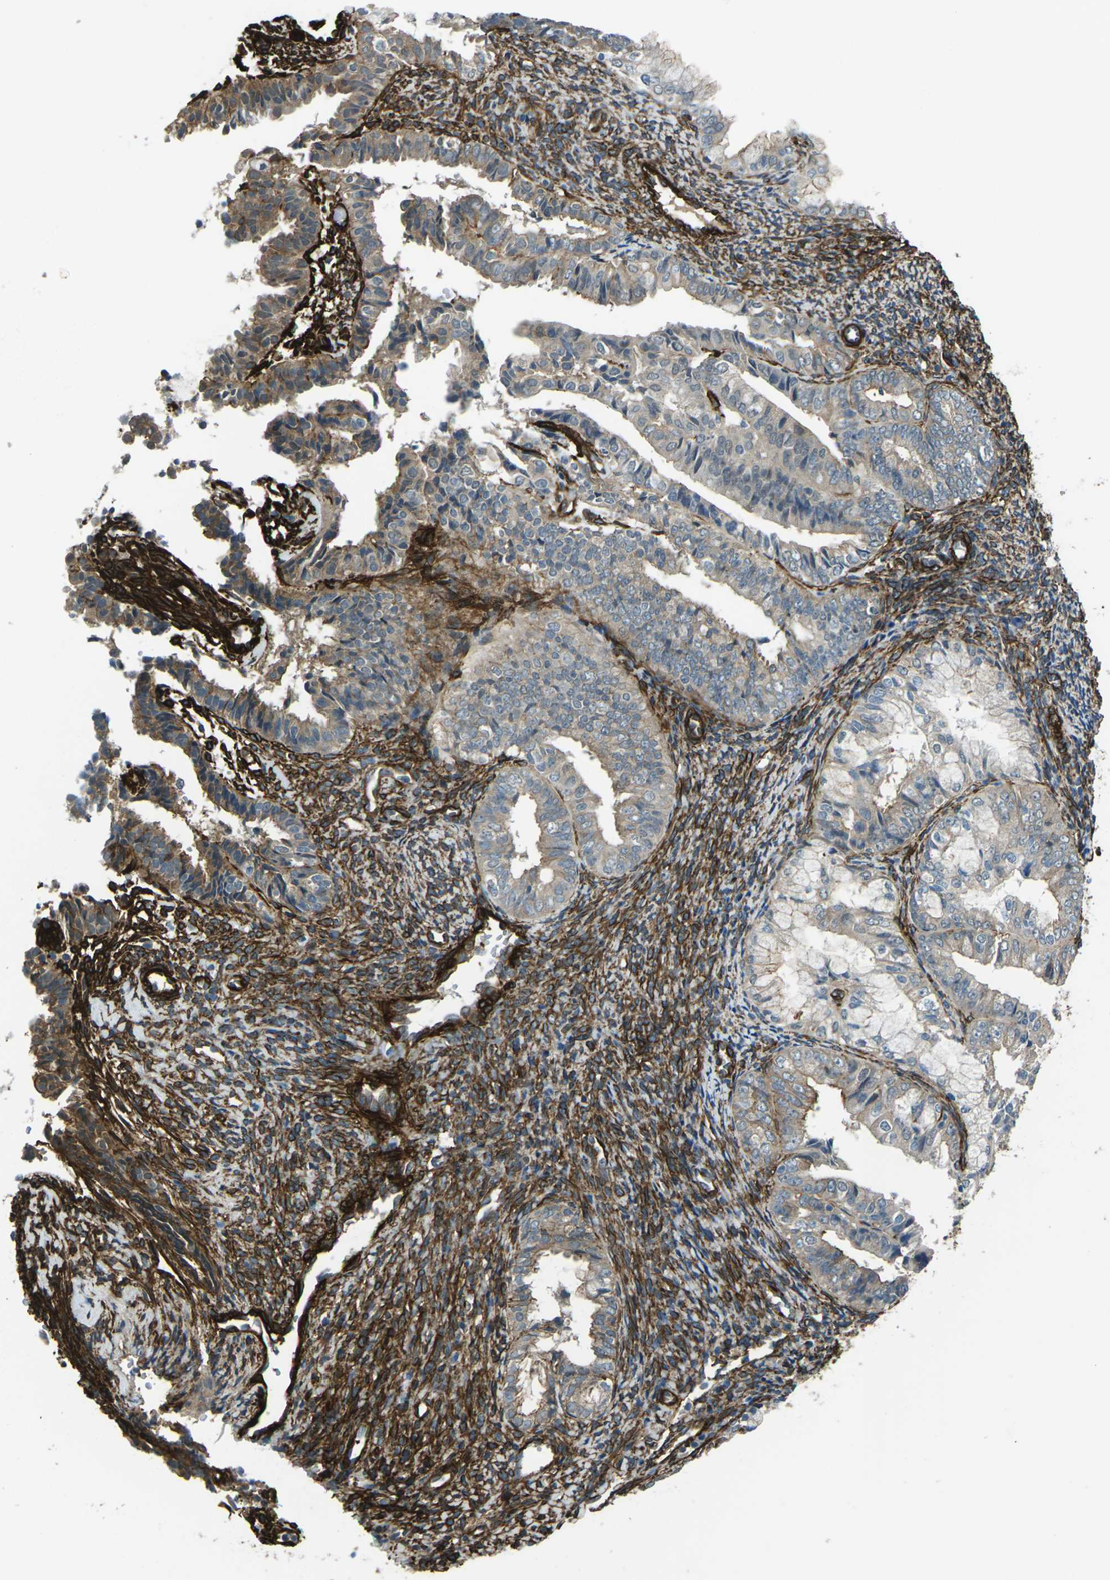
{"staining": {"intensity": "moderate", "quantity": "<25%", "location": "cytoplasmic/membranous"}, "tissue": "endometrial cancer", "cell_type": "Tumor cells", "image_type": "cancer", "snomed": [{"axis": "morphology", "description": "Adenocarcinoma, NOS"}, {"axis": "topography", "description": "Endometrium"}], "caption": "A high-resolution histopathology image shows immunohistochemistry (IHC) staining of adenocarcinoma (endometrial), which demonstrates moderate cytoplasmic/membranous positivity in approximately <25% of tumor cells.", "gene": "GRAMD1C", "patient": {"sex": "female", "age": 63}}